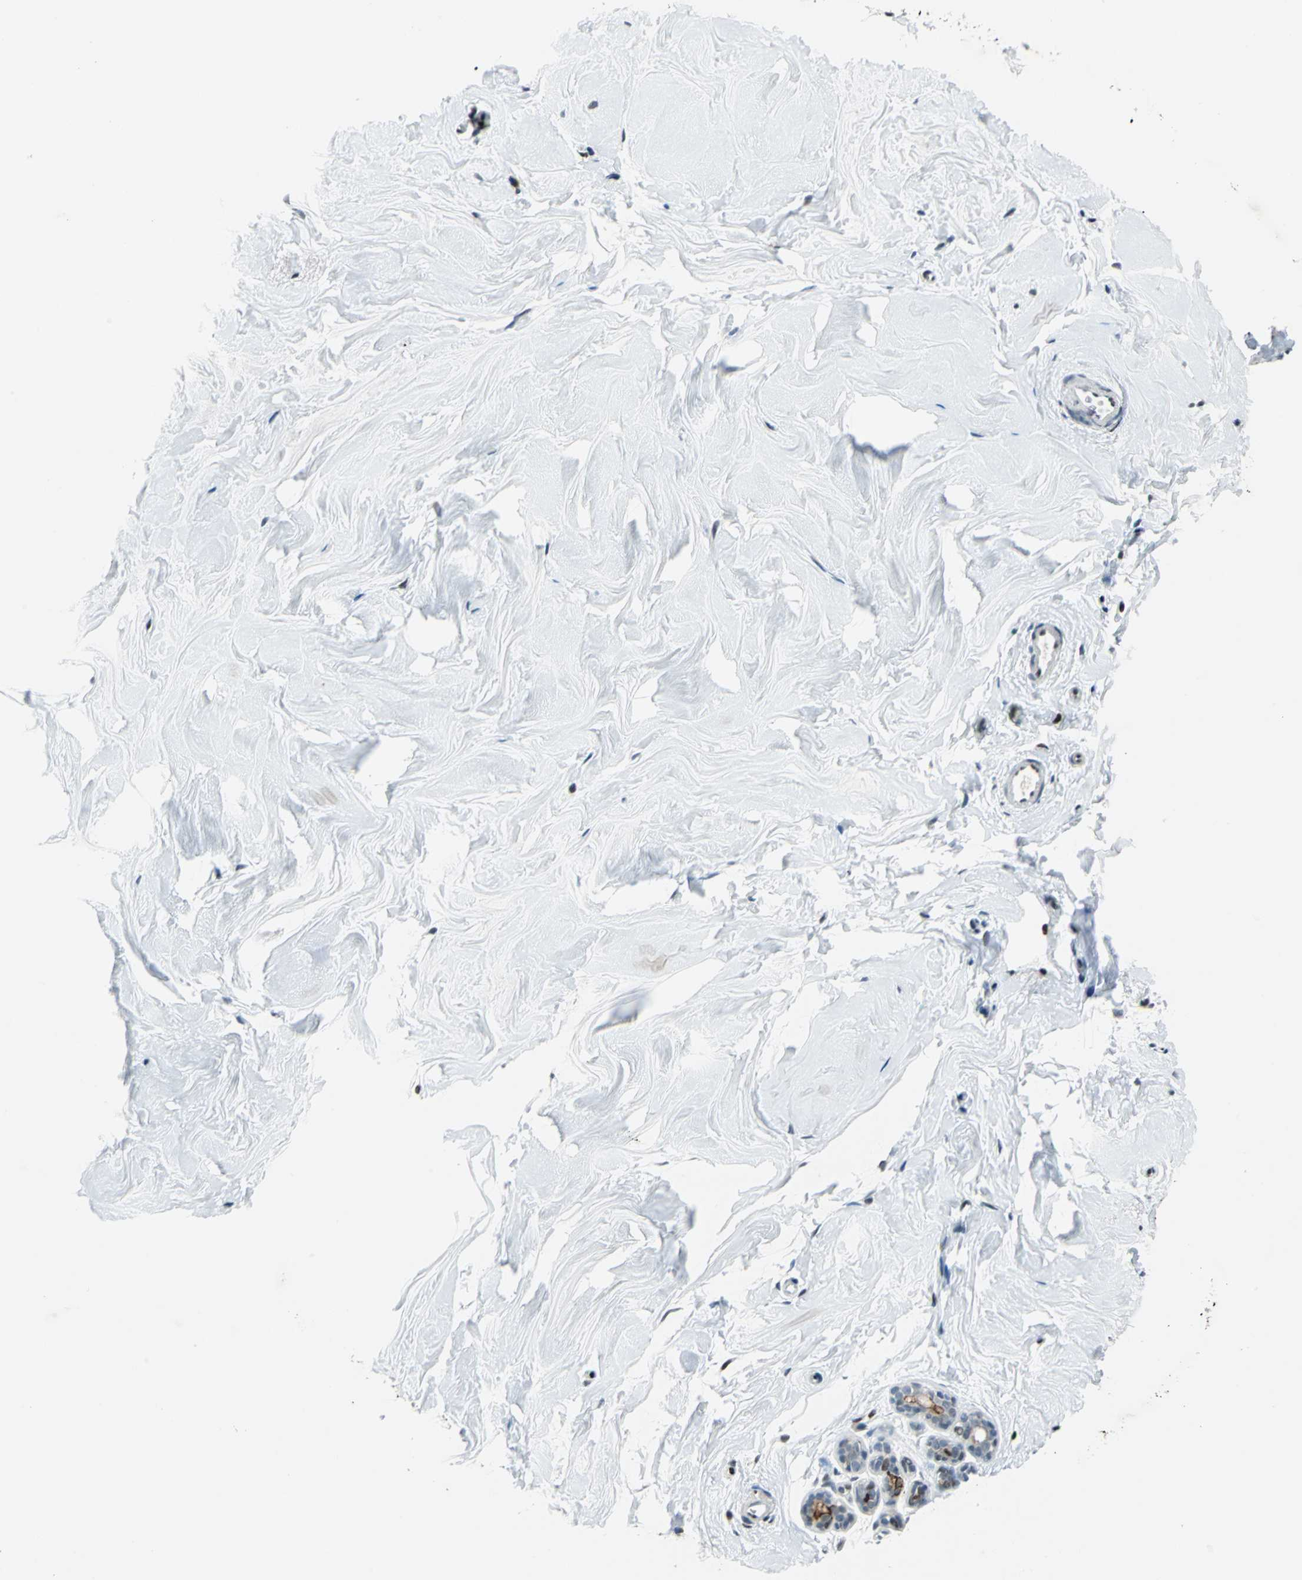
{"staining": {"intensity": "negative", "quantity": "none", "location": "none"}, "tissue": "breast", "cell_type": "Adipocytes", "image_type": "normal", "snomed": [{"axis": "morphology", "description": "Normal tissue, NOS"}, {"axis": "topography", "description": "Breast"}], "caption": "Immunohistochemical staining of benign breast displays no significant expression in adipocytes. (DAB (3,3'-diaminobenzidine) IHC with hematoxylin counter stain).", "gene": "HCFC2", "patient": {"sex": "female", "age": 52}}